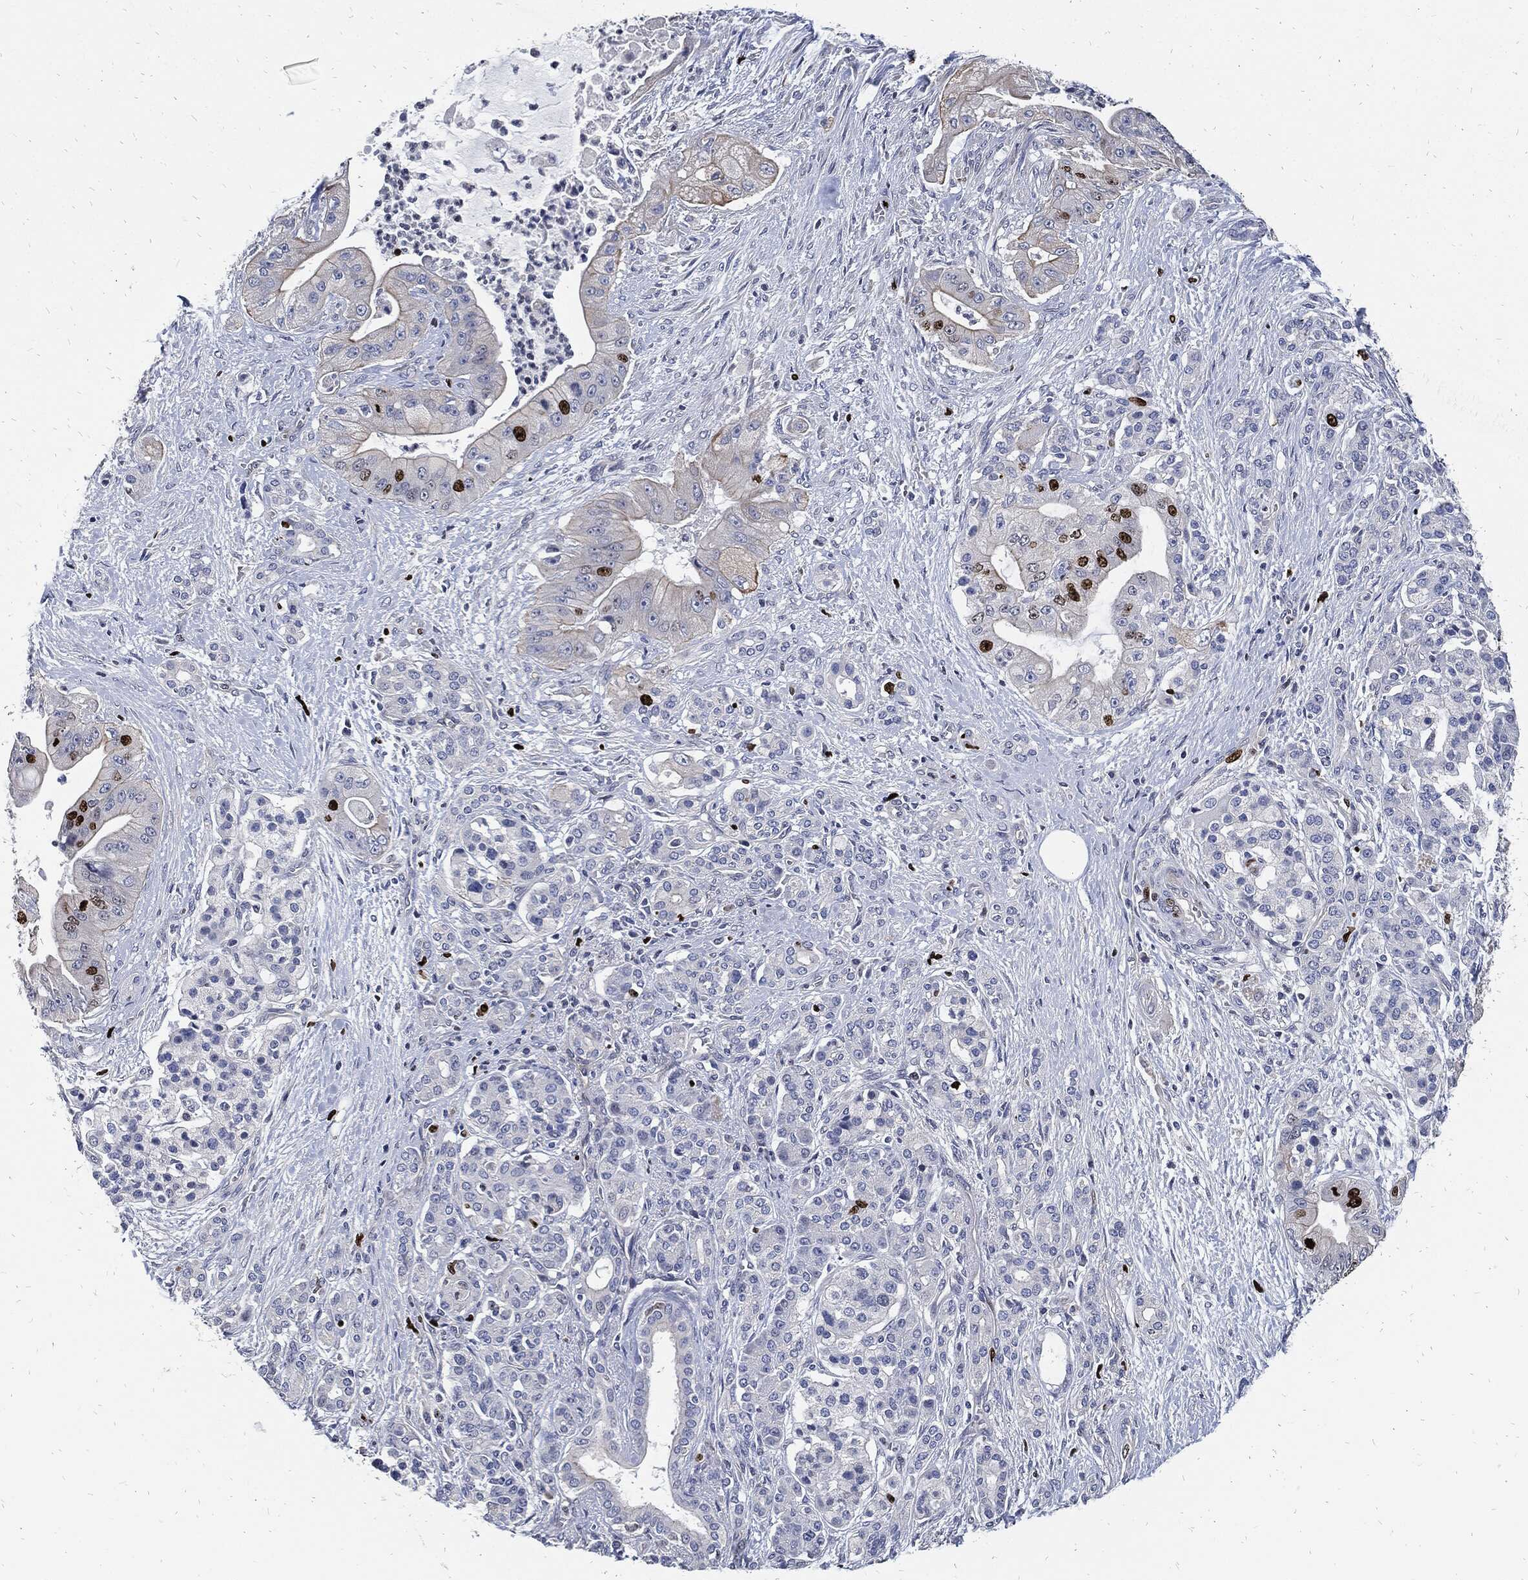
{"staining": {"intensity": "strong", "quantity": "<25%", "location": "nuclear"}, "tissue": "pancreatic cancer", "cell_type": "Tumor cells", "image_type": "cancer", "snomed": [{"axis": "morphology", "description": "Normal tissue, NOS"}, {"axis": "morphology", "description": "Inflammation, NOS"}, {"axis": "morphology", "description": "Adenocarcinoma, NOS"}, {"axis": "topography", "description": "Pancreas"}], "caption": "Pancreatic cancer tissue reveals strong nuclear expression in approximately <25% of tumor cells, visualized by immunohistochemistry.", "gene": "MKI67", "patient": {"sex": "male", "age": 57}}